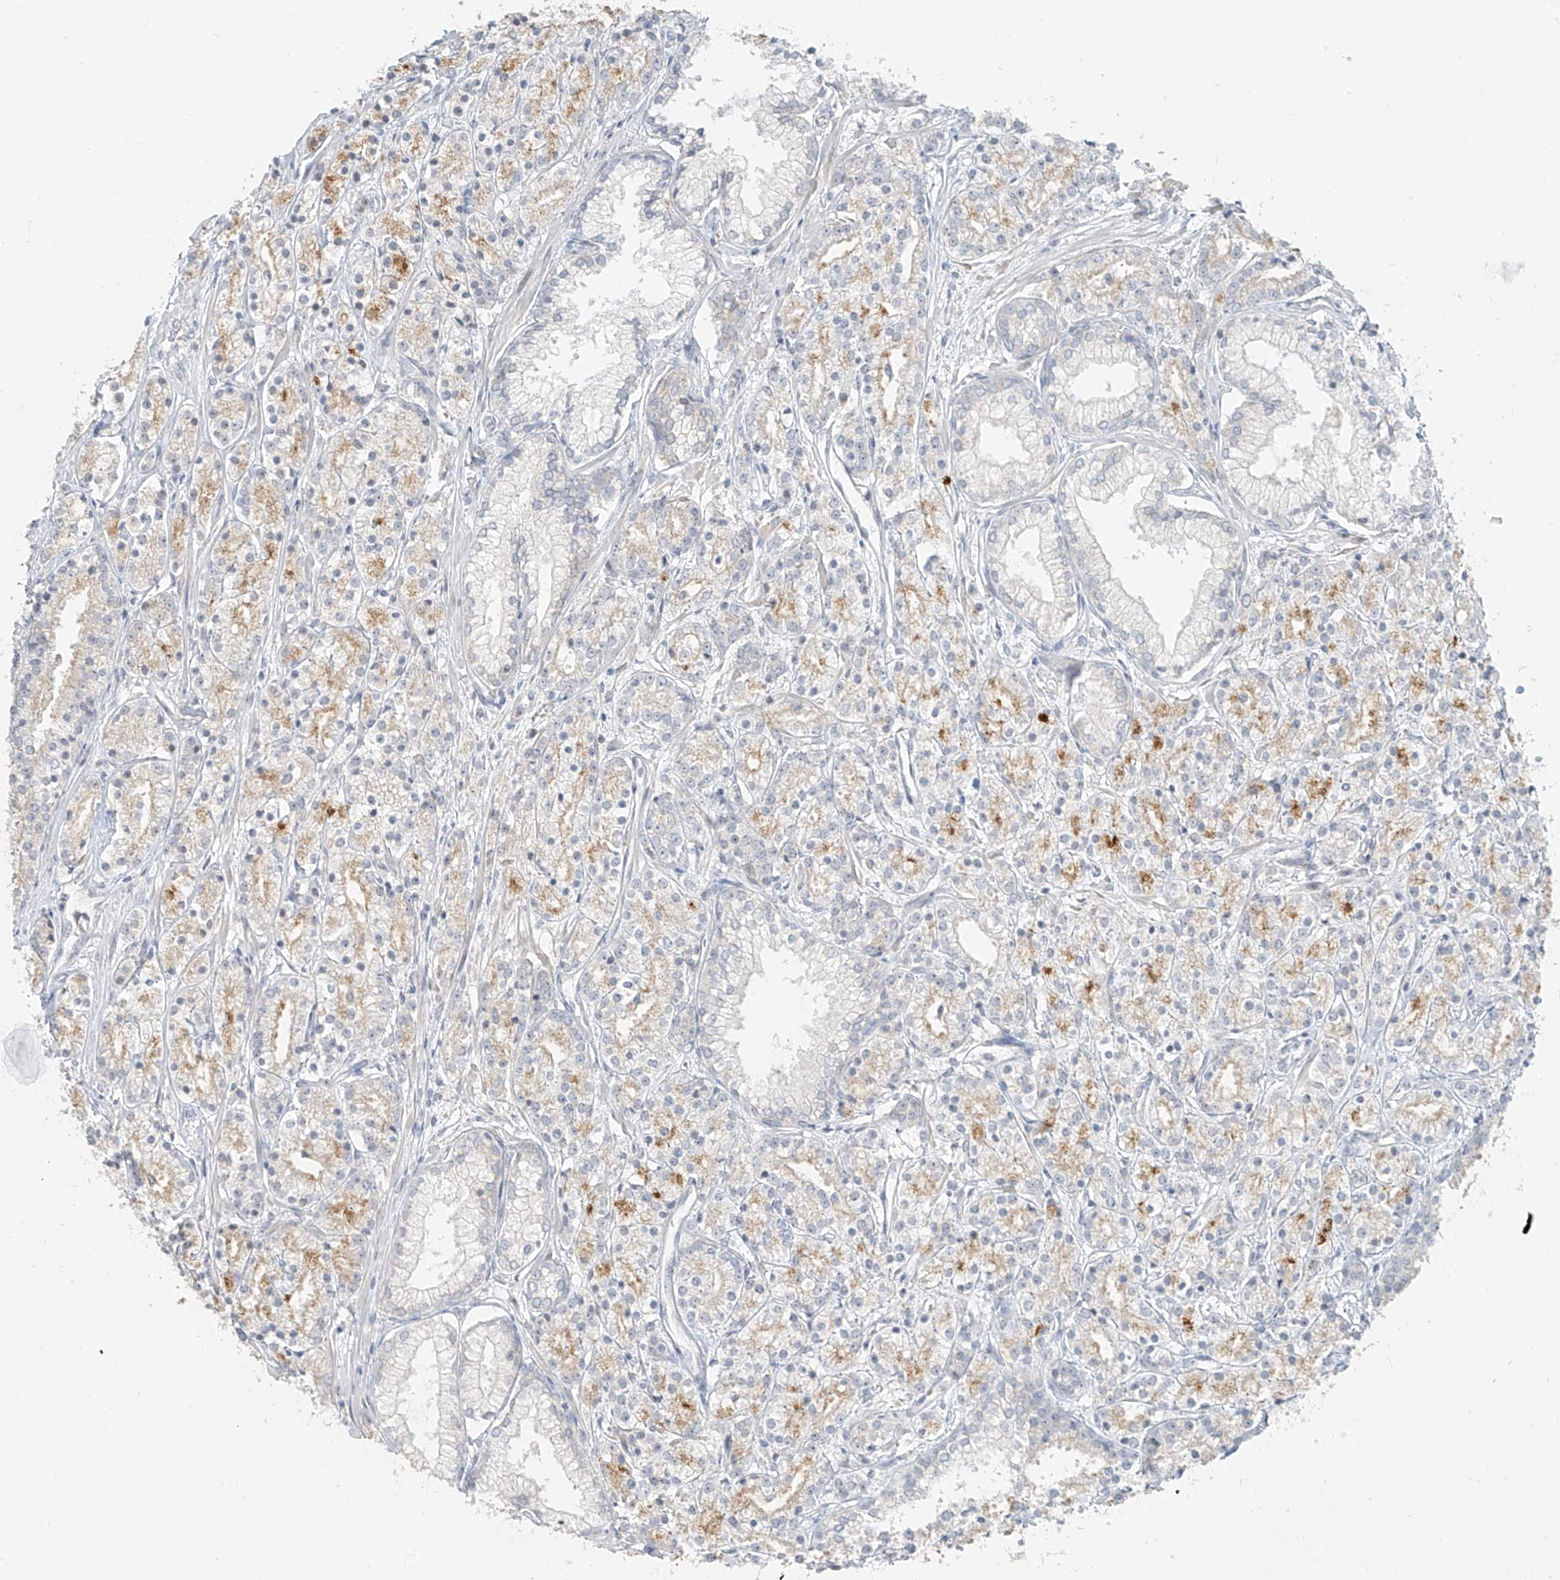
{"staining": {"intensity": "moderate", "quantity": "<25%", "location": "cytoplasmic/membranous"}, "tissue": "prostate cancer", "cell_type": "Tumor cells", "image_type": "cancer", "snomed": [{"axis": "morphology", "description": "Adenocarcinoma, High grade"}, {"axis": "topography", "description": "Prostate"}], "caption": "A brown stain highlights moderate cytoplasmic/membranous staining of a protein in high-grade adenocarcinoma (prostate) tumor cells.", "gene": "C2orf42", "patient": {"sex": "male", "age": 69}}